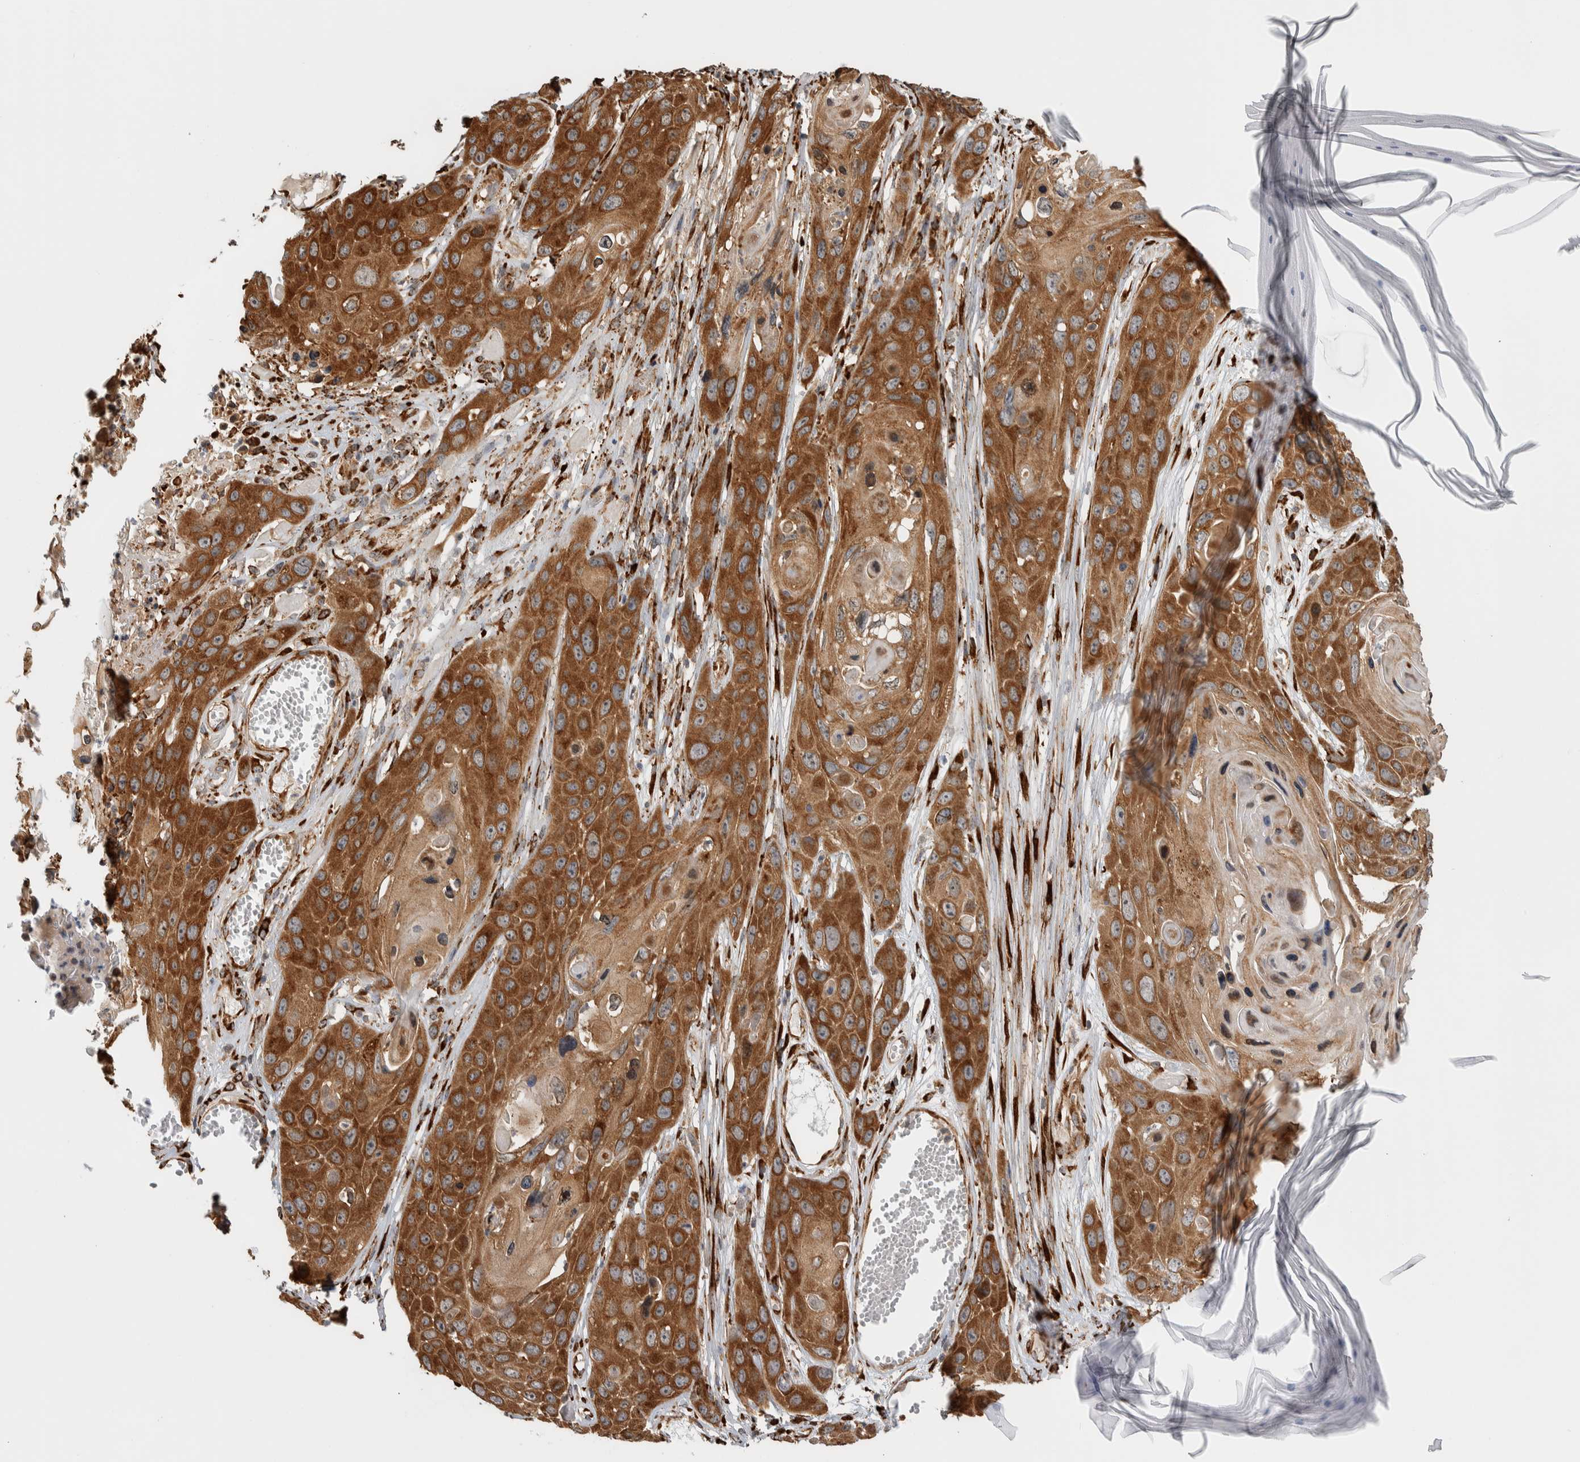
{"staining": {"intensity": "strong", "quantity": ">75%", "location": "cytoplasmic/membranous"}, "tissue": "skin cancer", "cell_type": "Tumor cells", "image_type": "cancer", "snomed": [{"axis": "morphology", "description": "Squamous cell carcinoma, NOS"}, {"axis": "topography", "description": "Skin"}], "caption": "Immunohistochemistry (IHC) (DAB (3,3'-diaminobenzidine)) staining of skin cancer shows strong cytoplasmic/membranous protein expression in about >75% of tumor cells.", "gene": "EIF3H", "patient": {"sex": "male", "age": 55}}